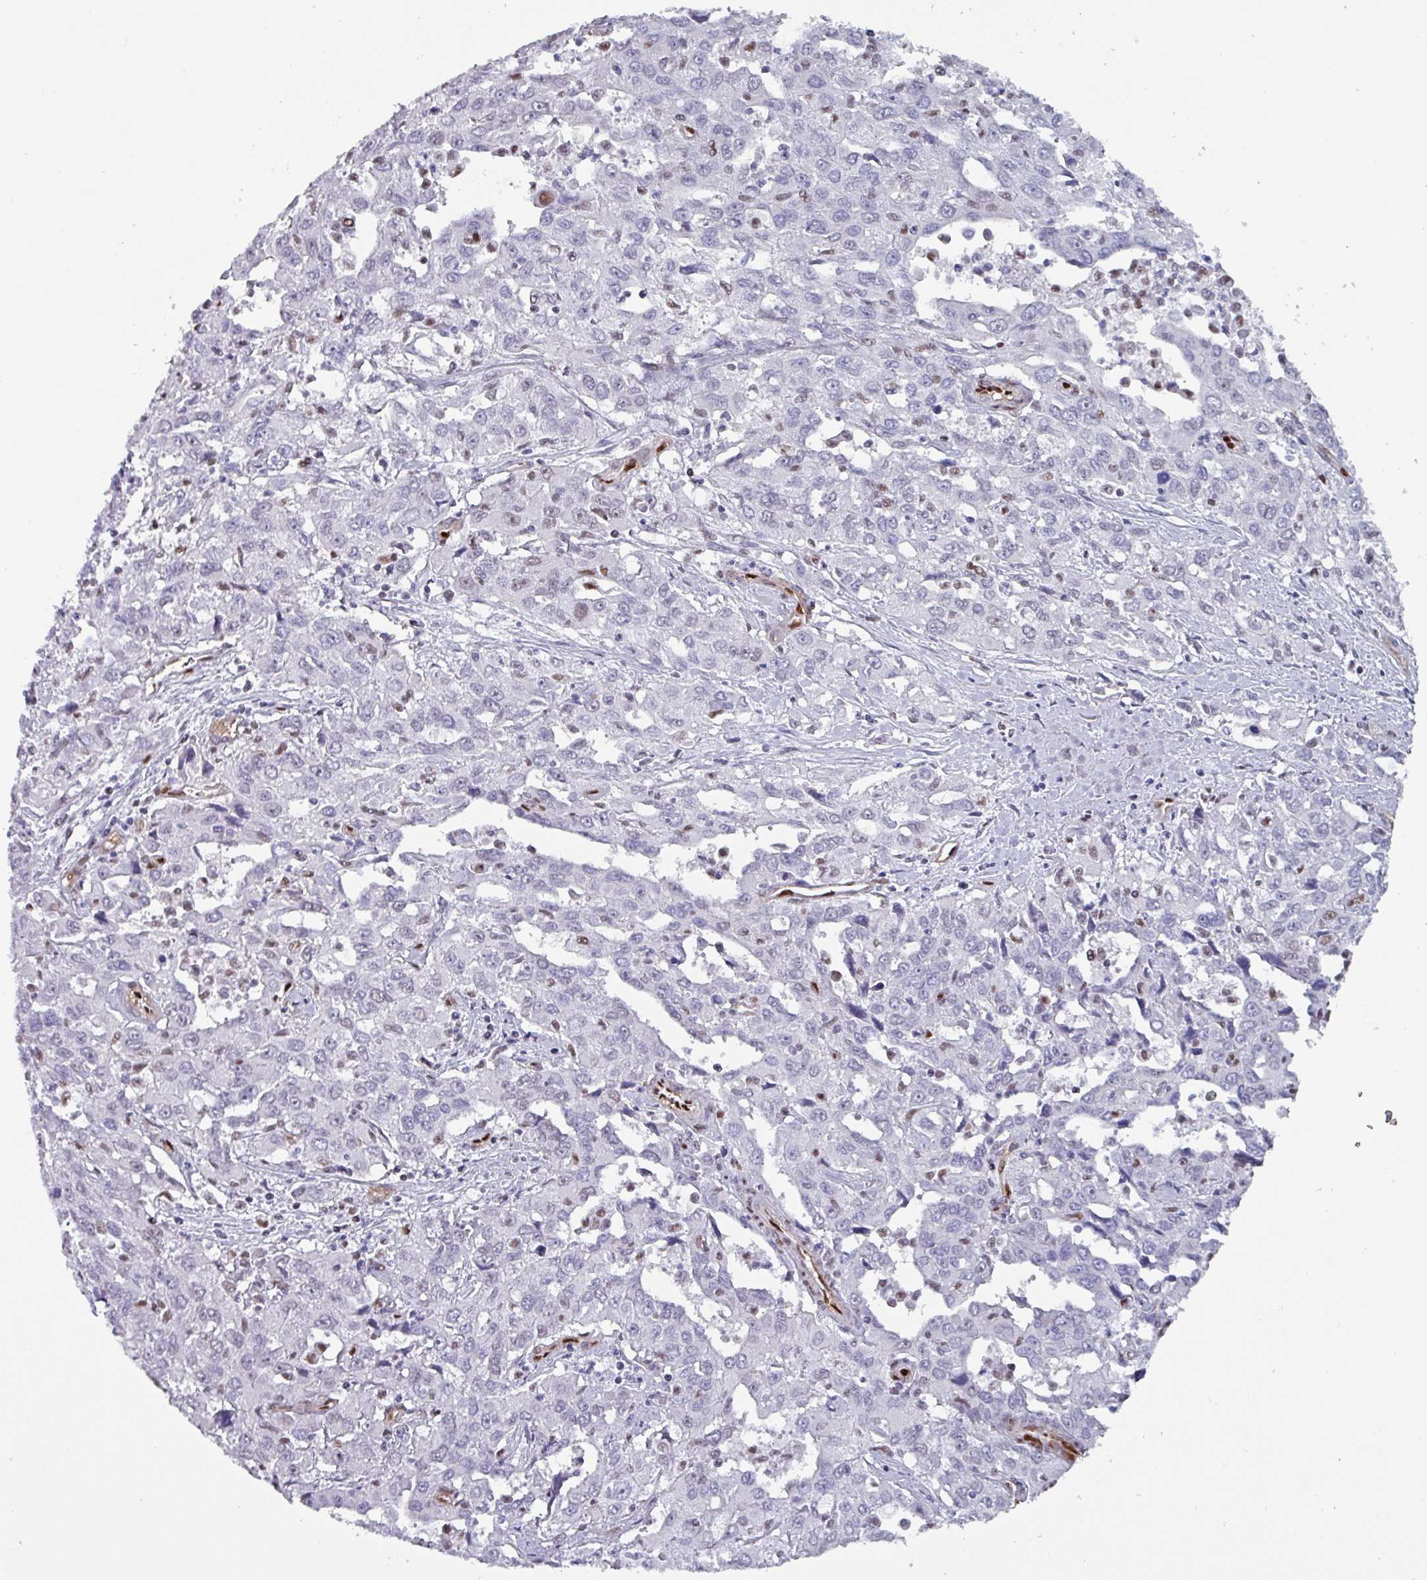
{"staining": {"intensity": "negative", "quantity": "none", "location": "none"}, "tissue": "liver cancer", "cell_type": "Tumor cells", "image_type": "cancer", "snomed": [{"axis": "morphology", "description": "Carcinoma, Hepatocellular, NOS"}, {"axis": "topography", "description": "Liver"}], "caption": "A micrograph of liver cancer stained for a protein exhibits no brown staining in tumor cells.", "gene": "ZNF816-ZNF321P", "patient": {"sex": "male", "age": 63}}